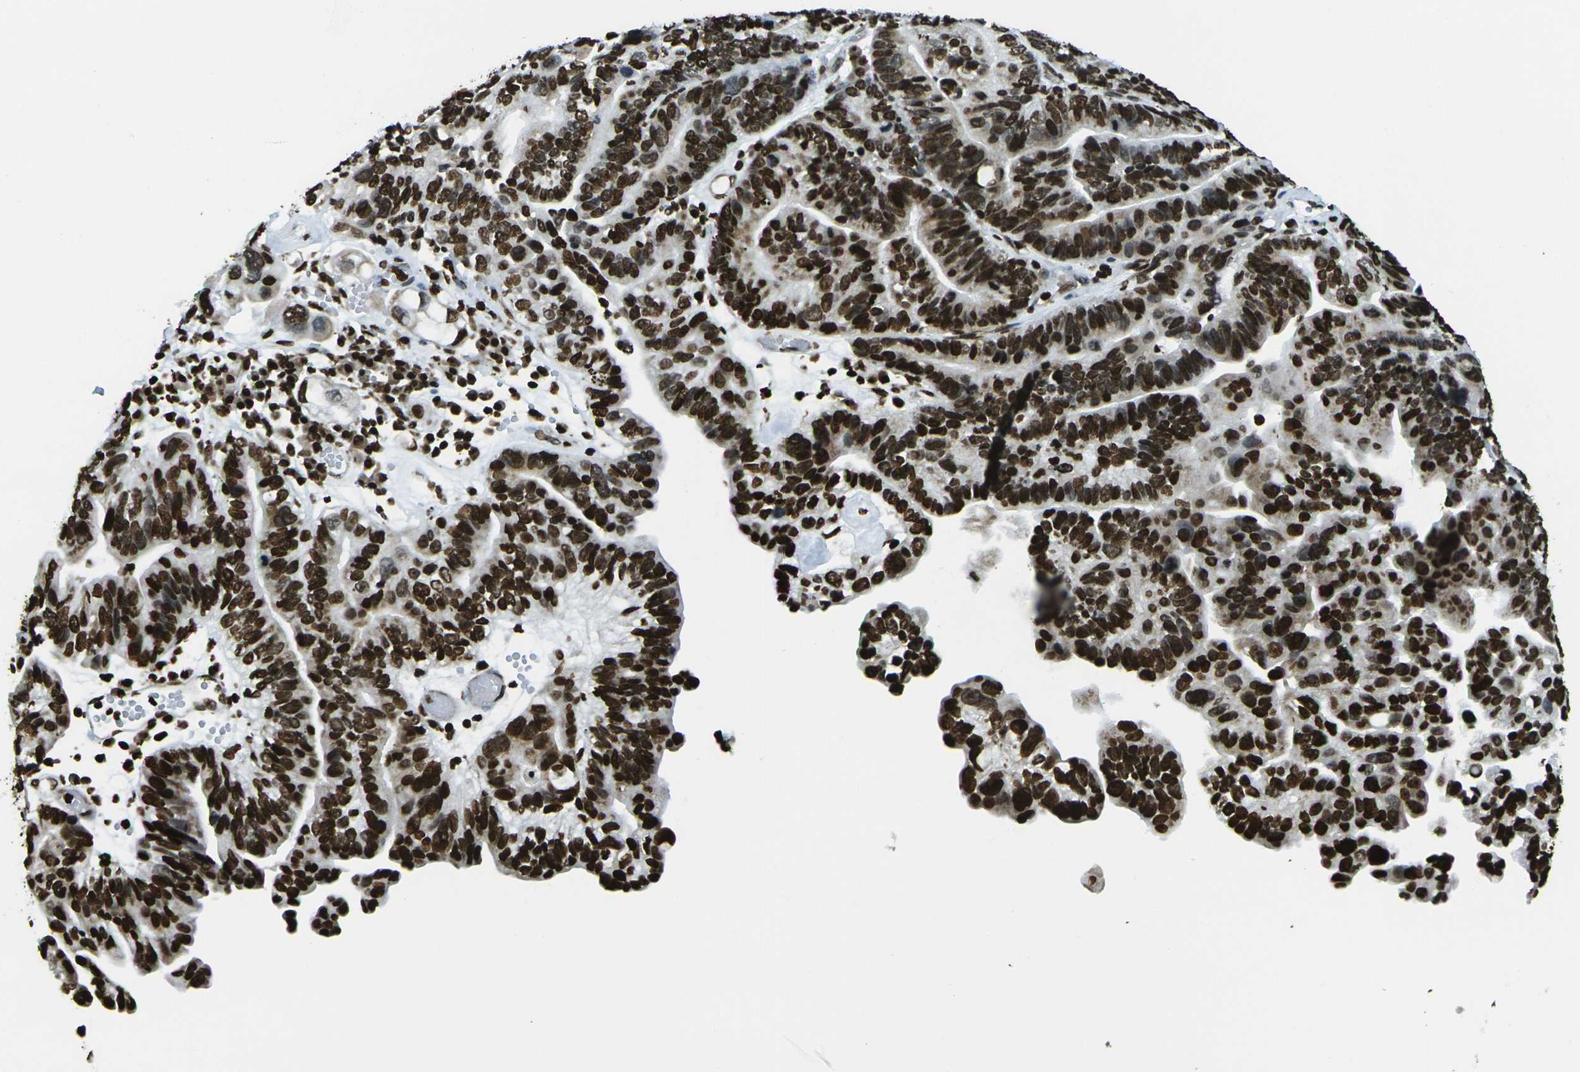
{"staining": {"intensity": "strong", "quantity": ">75%", "location": "nuclear"}, "tissue": "ovarian cancer", "cell_type": "Tumor cells", "image_type": "cancer", "snomed": [{"axis": "morphology", "description": "Cystadenocarcinoma, serous, NOS"}, {"axis": "topography", "description": "Ovary"}], "caption": "Immunohistochemical staining of ovarian cancer demonstrates strong nuclear protein positivity in about >75% of tumor cells.", "gene": "H1-2", "patient": {"sex": "female", "age": 56}}